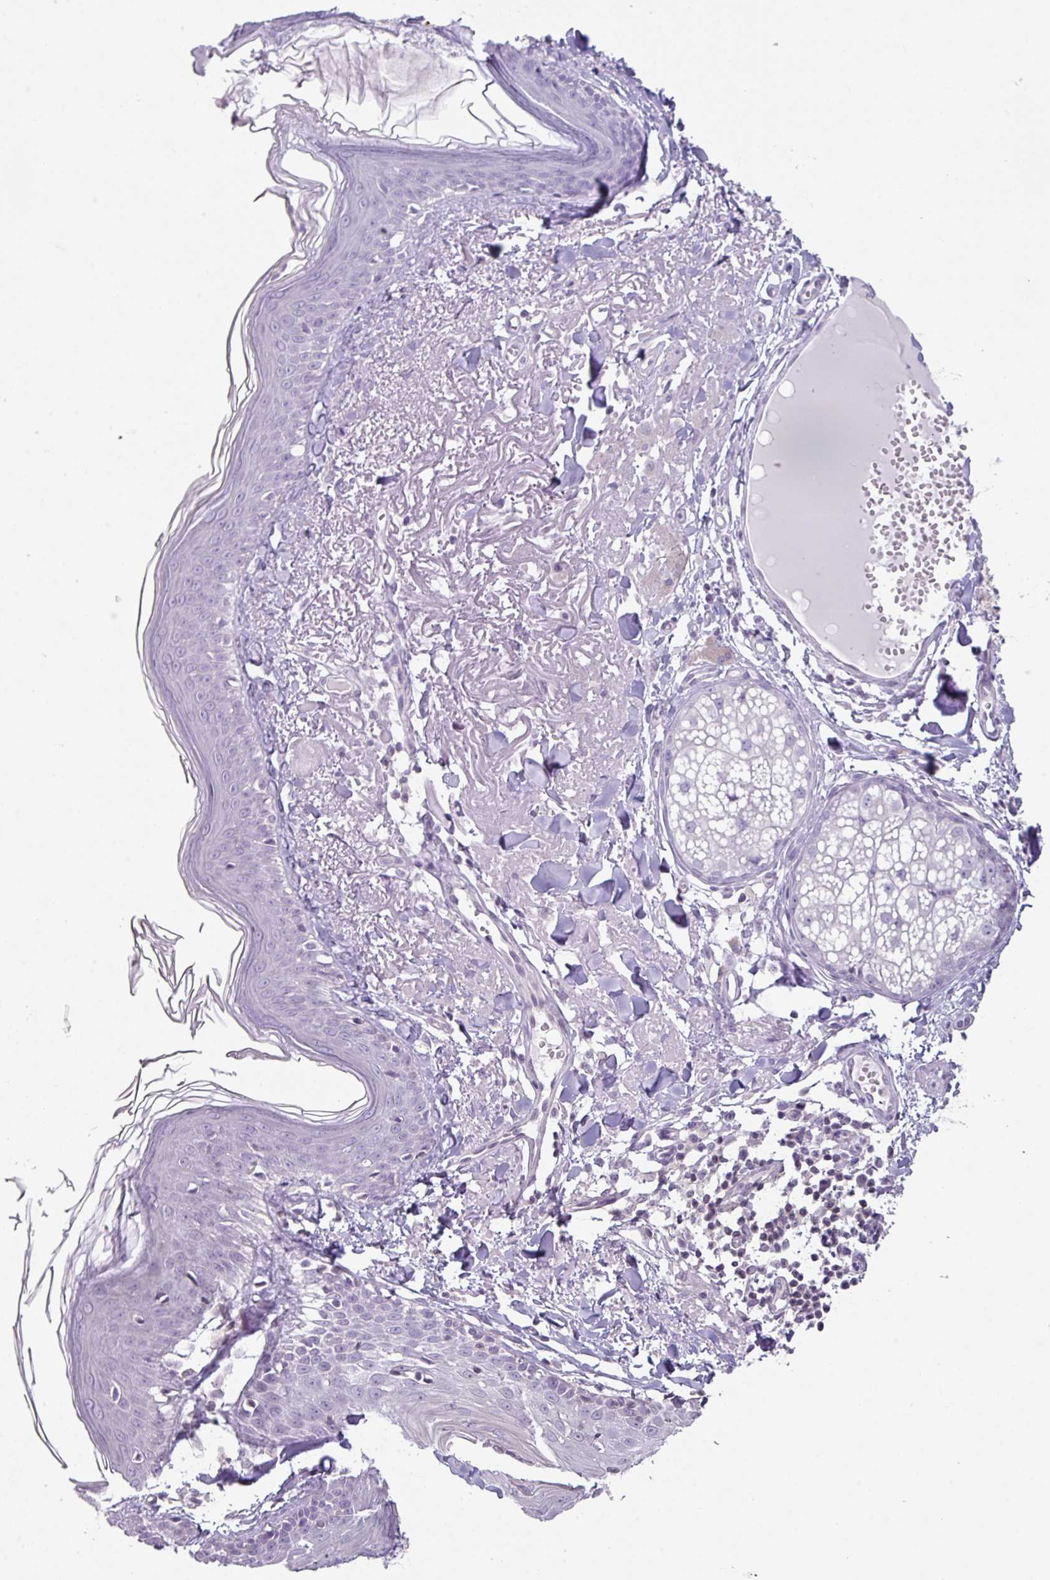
{"staining": {"intensity": "negative", "quantity": "none", "location": "none"}, "tissue": "skin", "cell_type": "Fibroblasts", "image_type": "normal", "snomed": [{"axis": "morphology", "description": "Normal tissue, NOS"}, {"axis": "morphology", "description": "Malignant melanoma, NOS"}, {"axis": "topography", "description": "Skin"}], "caption": "This is an immunohistochemistry micrograph of benign skin. There is no staining in fibroblasts.", "gene": "STAT5A", "patient": {"sex": "male", "age": 80}}